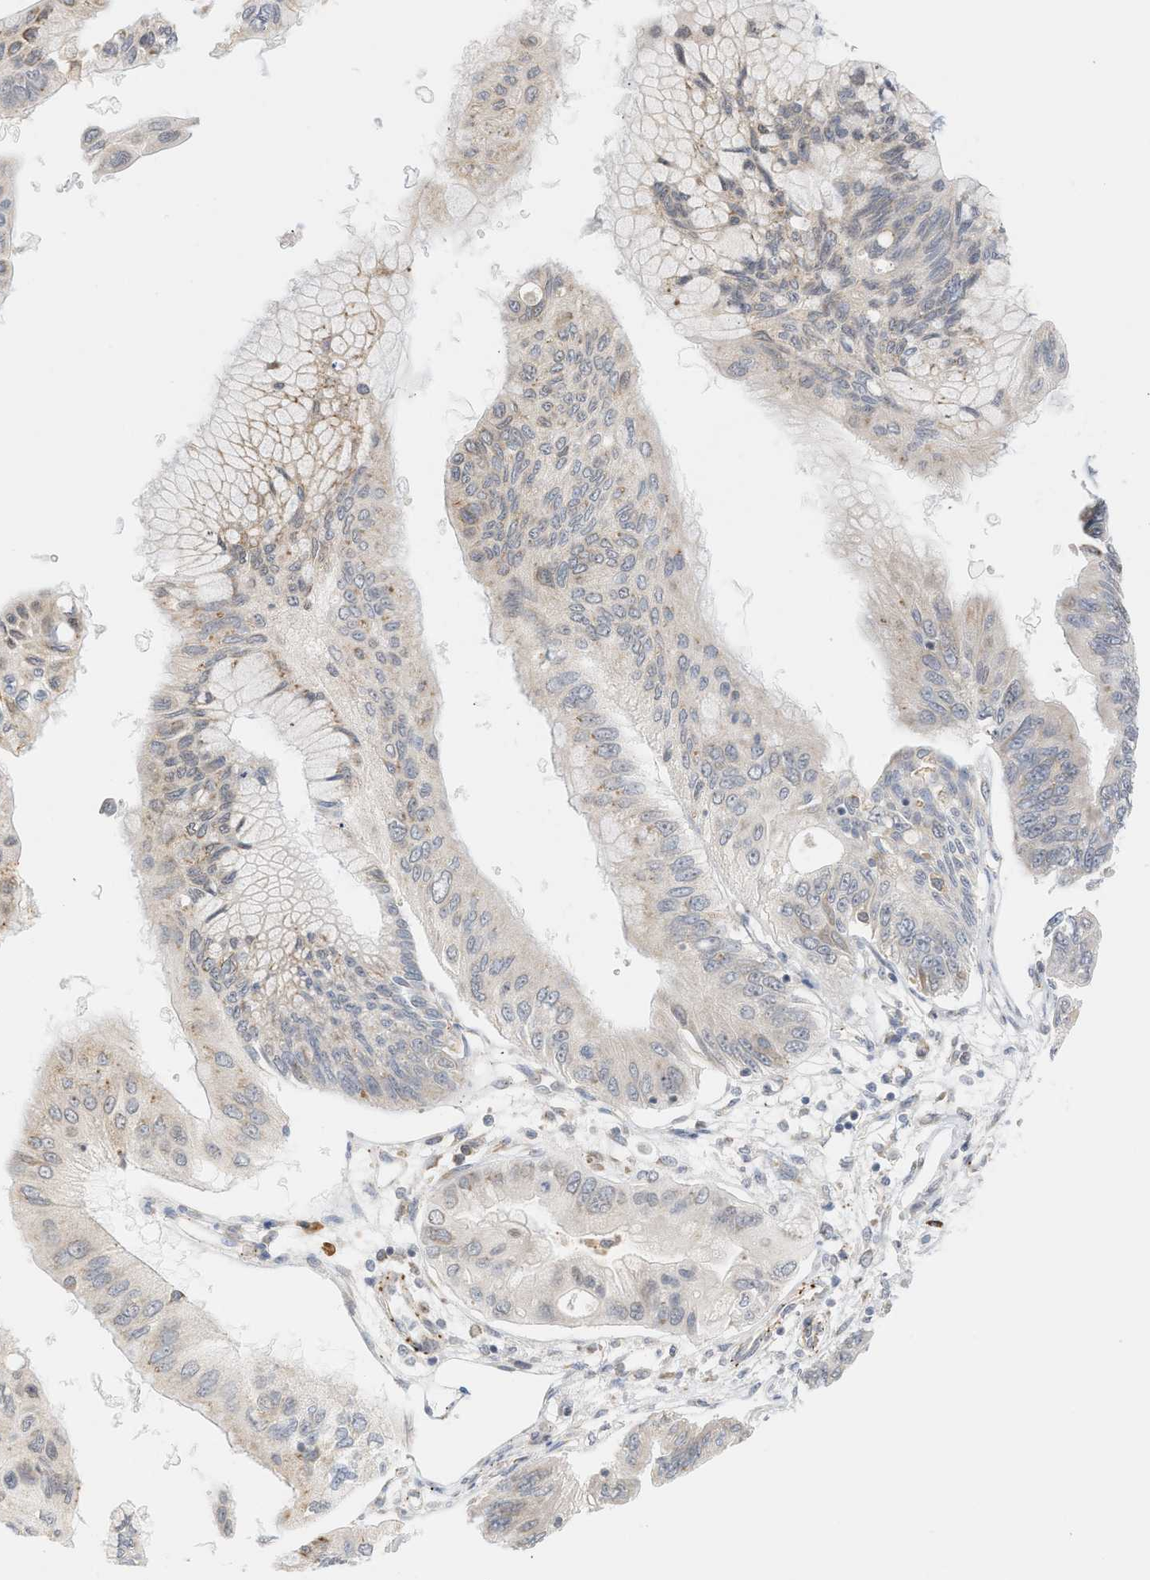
{"staining": {"intensity": "weak", "quantity": "<25%", "location": "cytoplasmic/membranous"}, "tissue": "pancreatic cancer", "cell_type": "Tumor cells", "image_type": "cancer", "snomed": [{"axis": "morphology", "description": "Adenocarcinoma, NOS"}, {"axis": "topography", "description": "Pancreas"}], "caption": "A photomicrograph of adenocarcinoma (pancreatic) stained for a protein displays no brown staining in tumor cells.", "gene": "SVOP", "patient": {"sex": "female", "age": 77}}